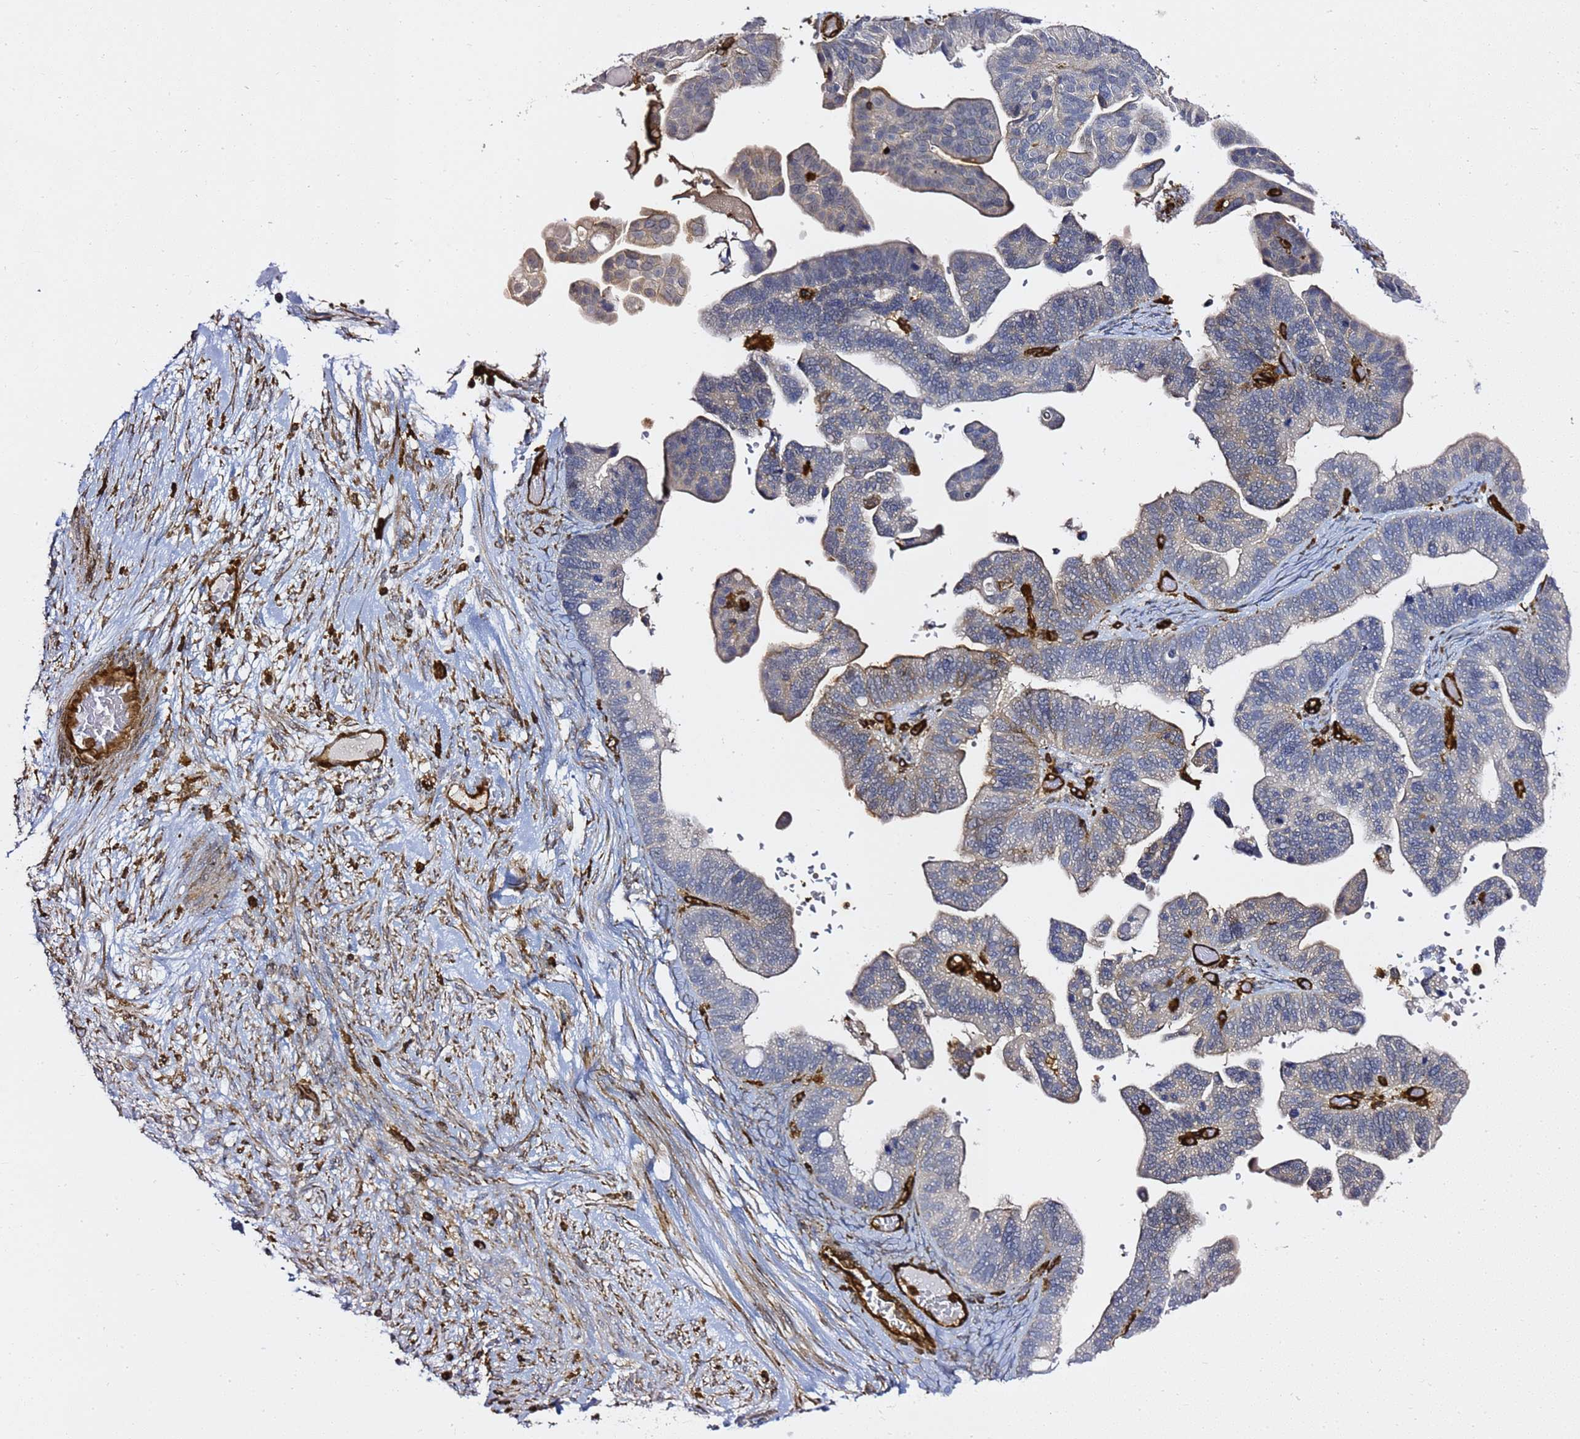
{"staining": {"intensity": "moderate", "quantity": "<25%", "location": "cytoplasmic/membranous"}, "tissue": "ovarian cancer", "cell_type": "Tumor cells", "image_type": "cancer", "snomed": [{"axis": "morphology", "description": "Cystadenocarcinoma, serous, NOS"}, {"axis": "topography", "description": "Ovary"}], "caption": "The immunohistochemical stain labels moderate cytoplasmic/membranous staining in tumor cells of ovarian serous cystadenocarcinoma tissue.", "gene": "ZBTB8OS", "patient": {"sex": "female", "age": 56}}